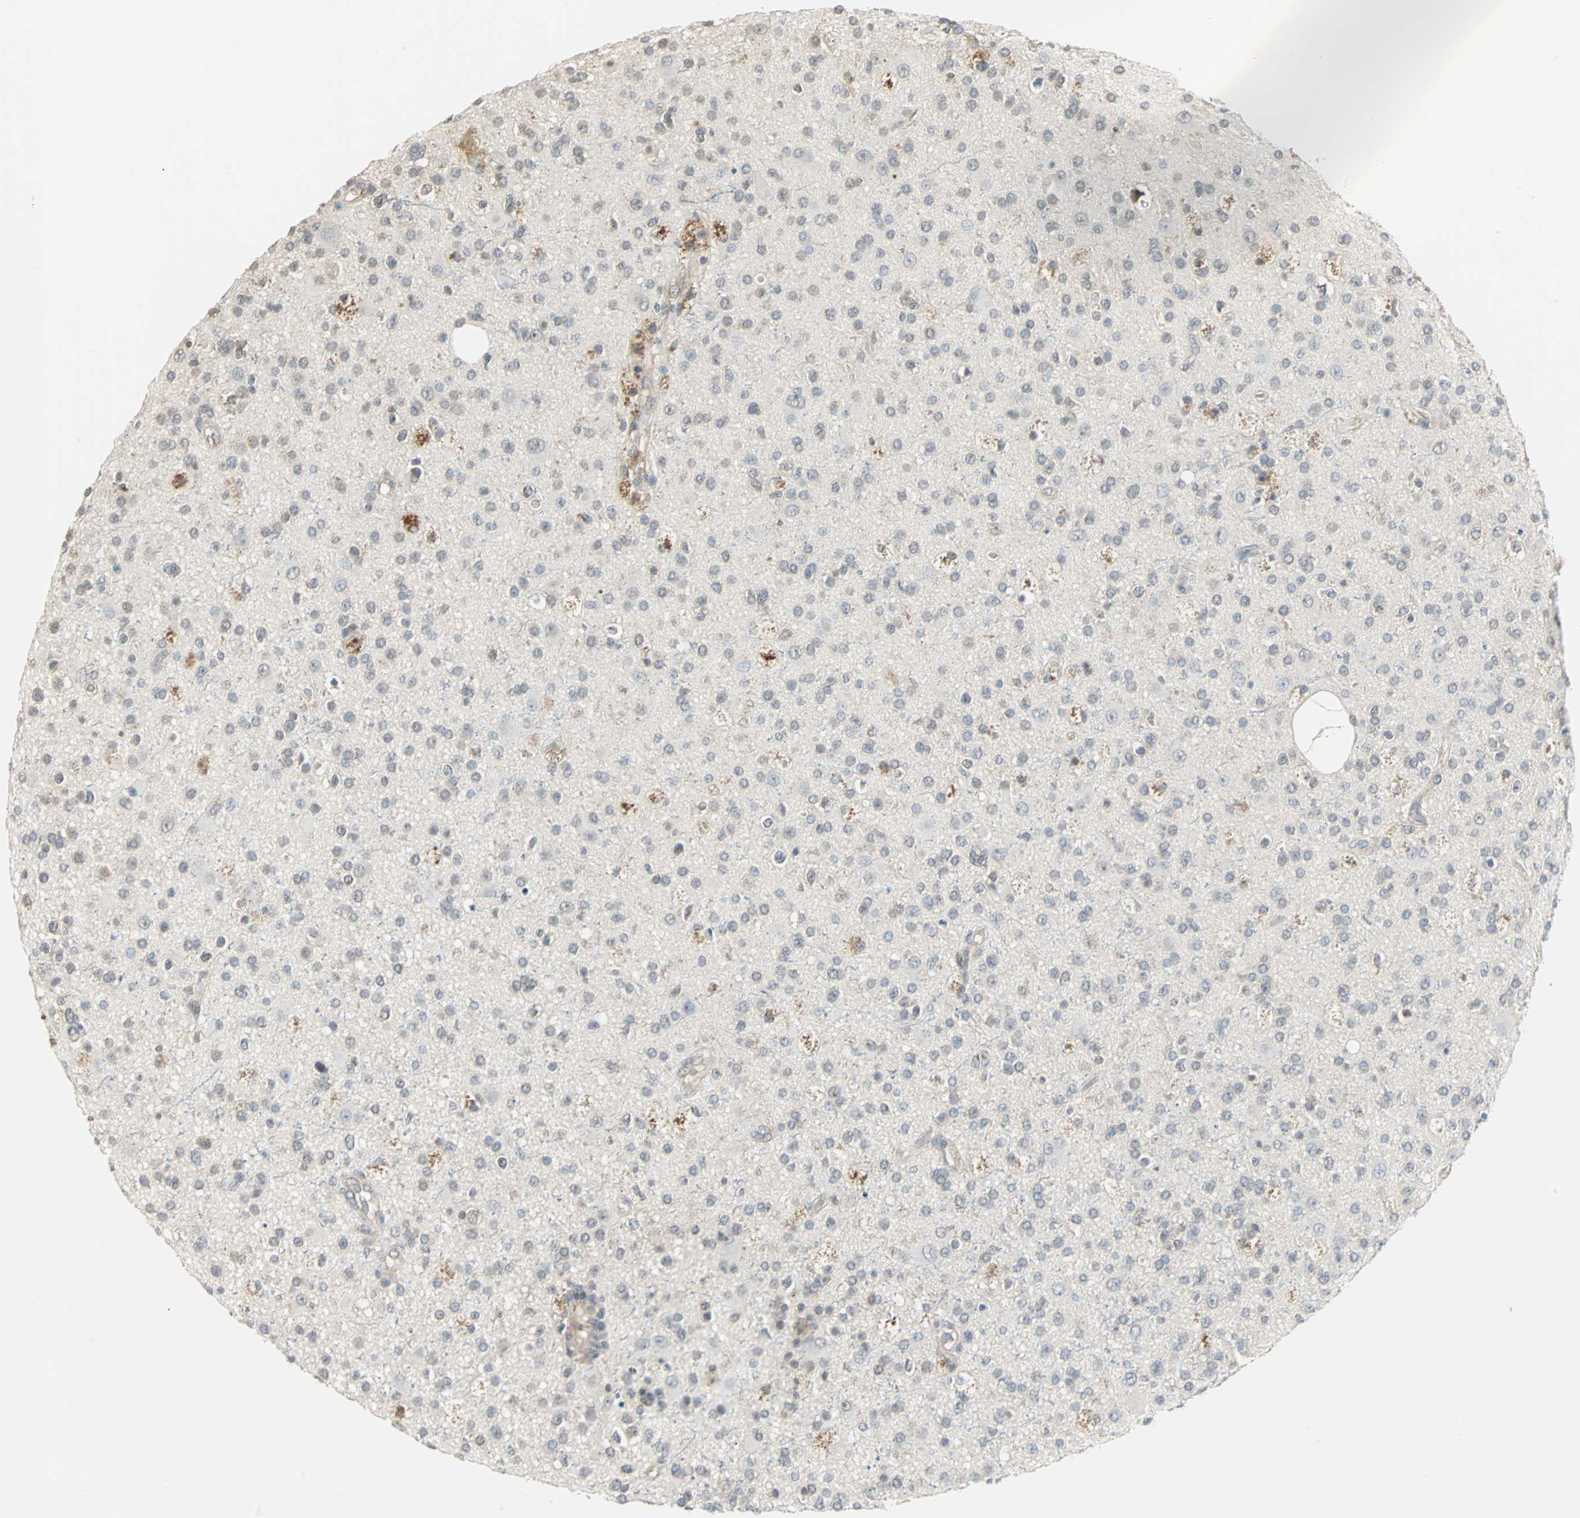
{"staining": {"intensity": "weak", "quantity": "25%-75%", "location": "cytoplasmic/membranous"}, "tissue": "glioma", "cell_type": "Tumor cells", "image_type": "cancer", "snomed": [{"axis": "morphology", "description": "Glioma, malignant, High grade"}, {"axis": "topography", "description": "Brain"}], "caption": "Immunohistochemistry (IHC) (DAB (3,3'-diaminobenzidine)) staining of glioma reveals weak cytoplasmic/membranous protein expression in approximately 25%-75% of tumor cells. (DAB IHC with brightfield microscopy, high magnification).", "gene": "CMC2", "patient": {"sex": "male", "age": 33}}